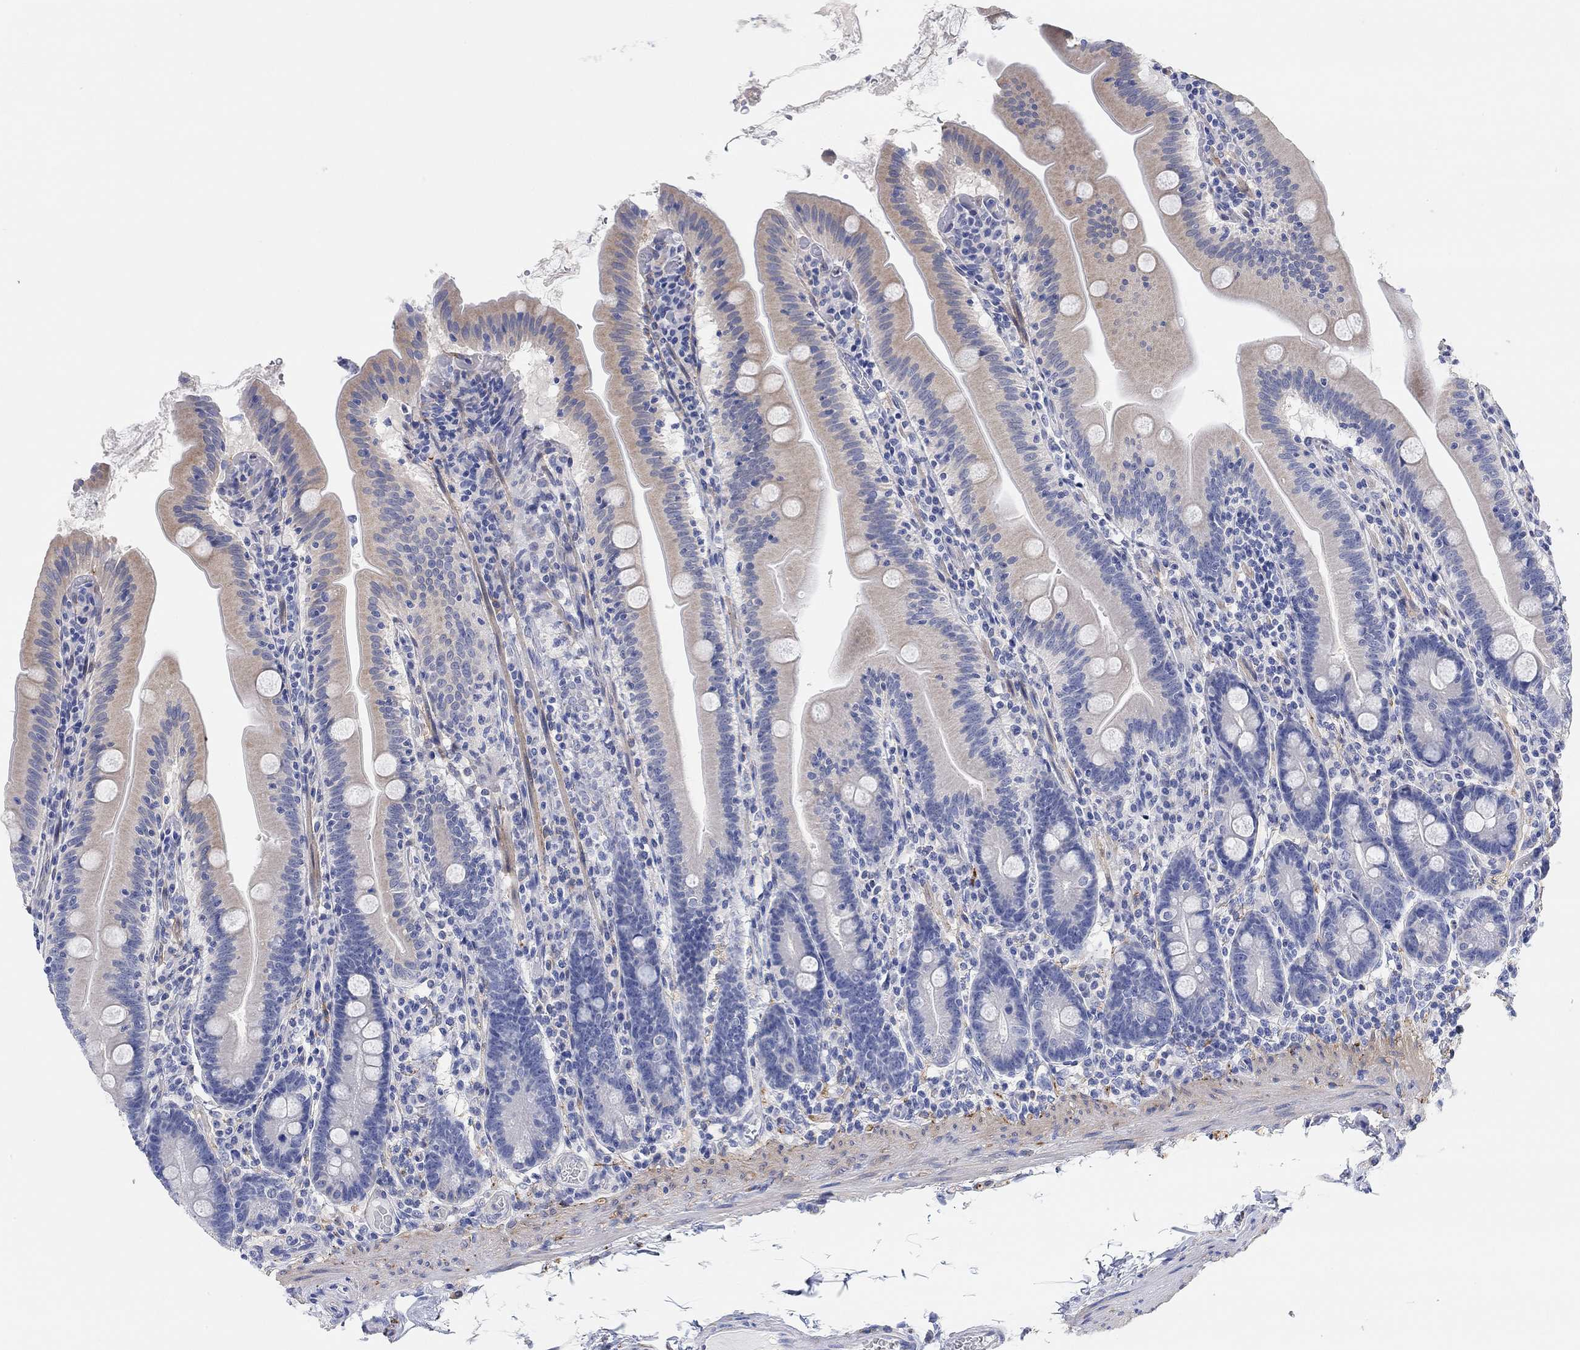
{"staining": {"intensity": "negative", "quantity": "none", "location": "none"}, "tissue": "small intestine", "cell_type": "Glandular cells", "image_type": "normal", "snomed": [{"axis": "morphology", "description": "Normal tissue, NOS"}, {"axis": "topography", "description": "Small intestine"}], "caption": "This is an immunohistochemistry micrograph of unremarkable small intestine. There is no expression in glandular cells.", "gene": "VAT1L", "patient": {"sex": "male", "age": 37}}